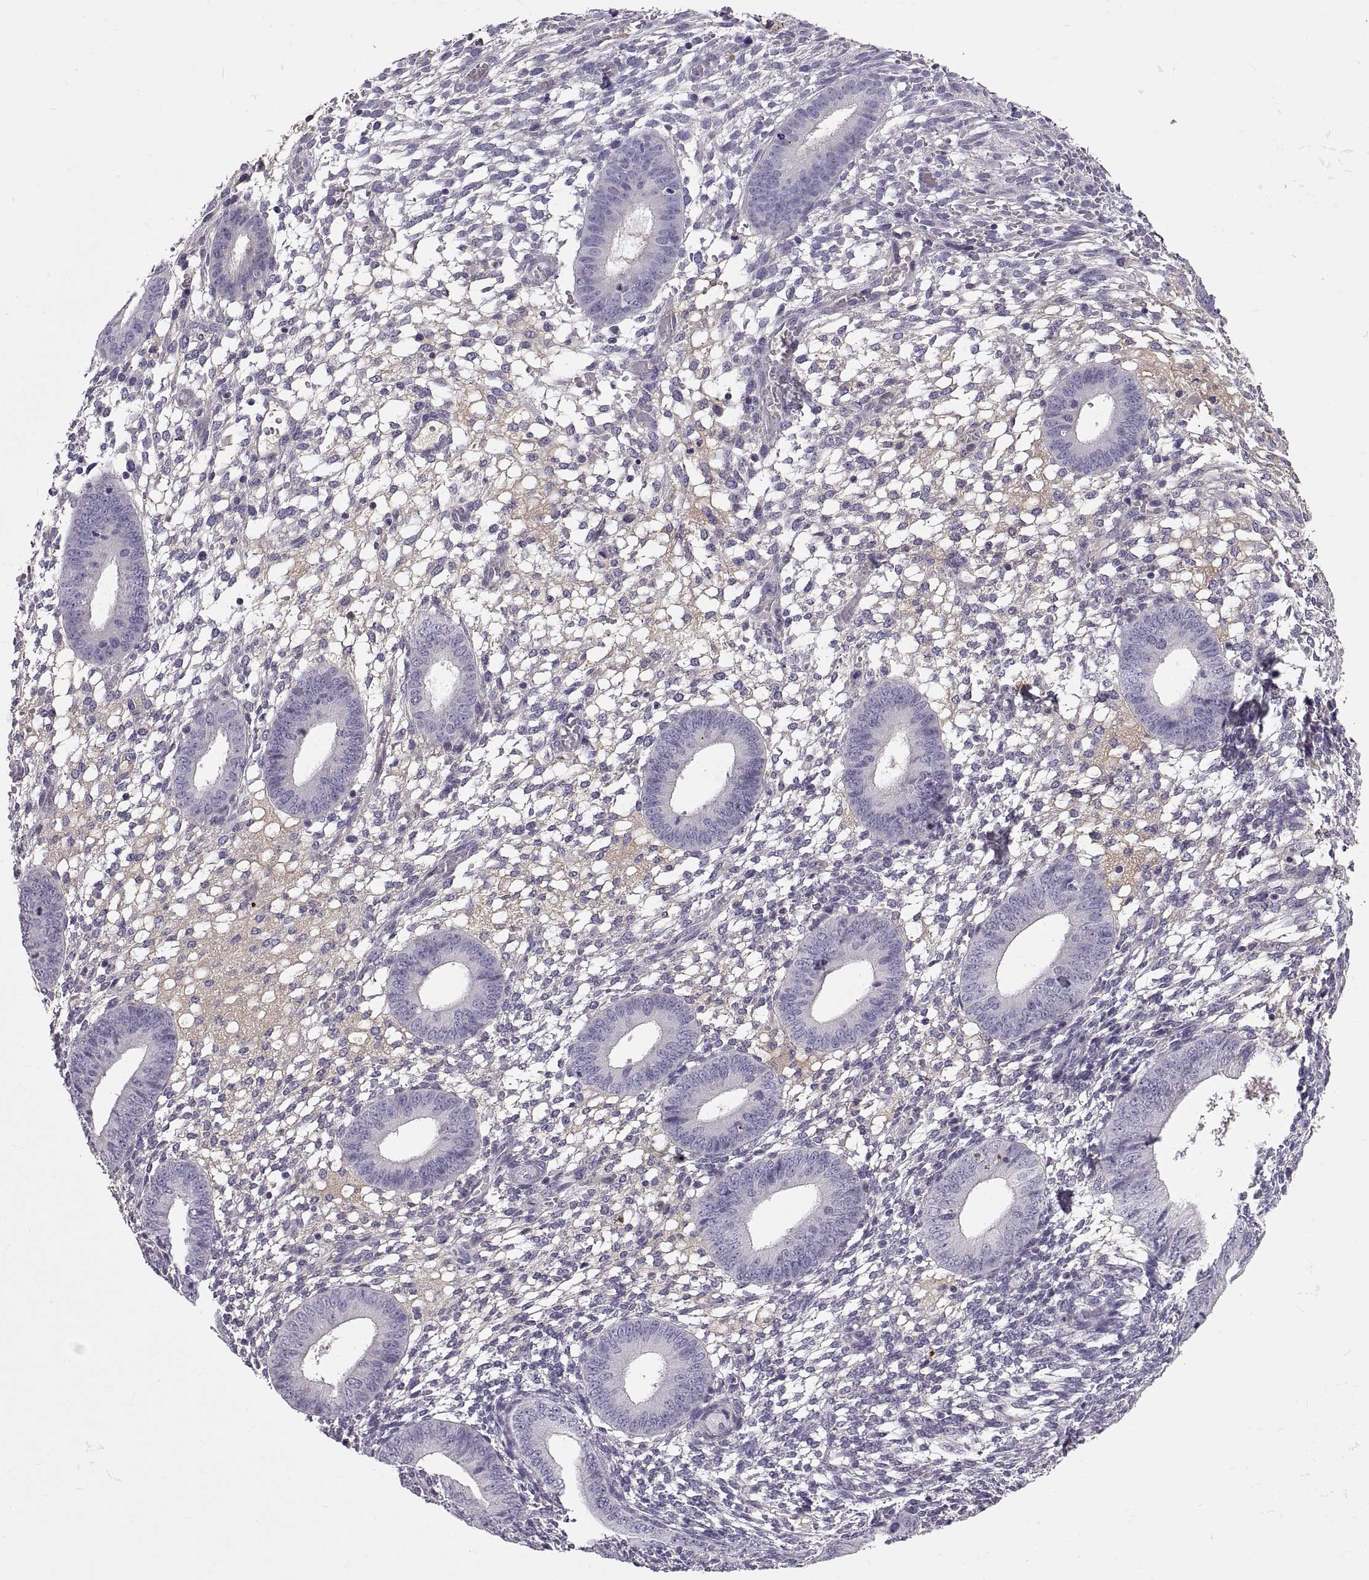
{"staining": {"intensity": "negative", "quantity": "none", "location": "none"}, "tissue": "endometrium", "cell_type": "Cells in endometrial stroma", "image_type": "normal", "snomed": [{"axis": "morphology", "description": "Normal tissue, NOS"}, {"axis": "topography", "description": "Endometrium"}], "caption": "High magnification brightfield microscopy of benign endometrium stained with DAB (brown) and counterstained with hematoxylin (blue): cells in endometrial stroma show no significant expression.", "gene": "ADAM32", "patient": {"sex": "female", "age": 39}}